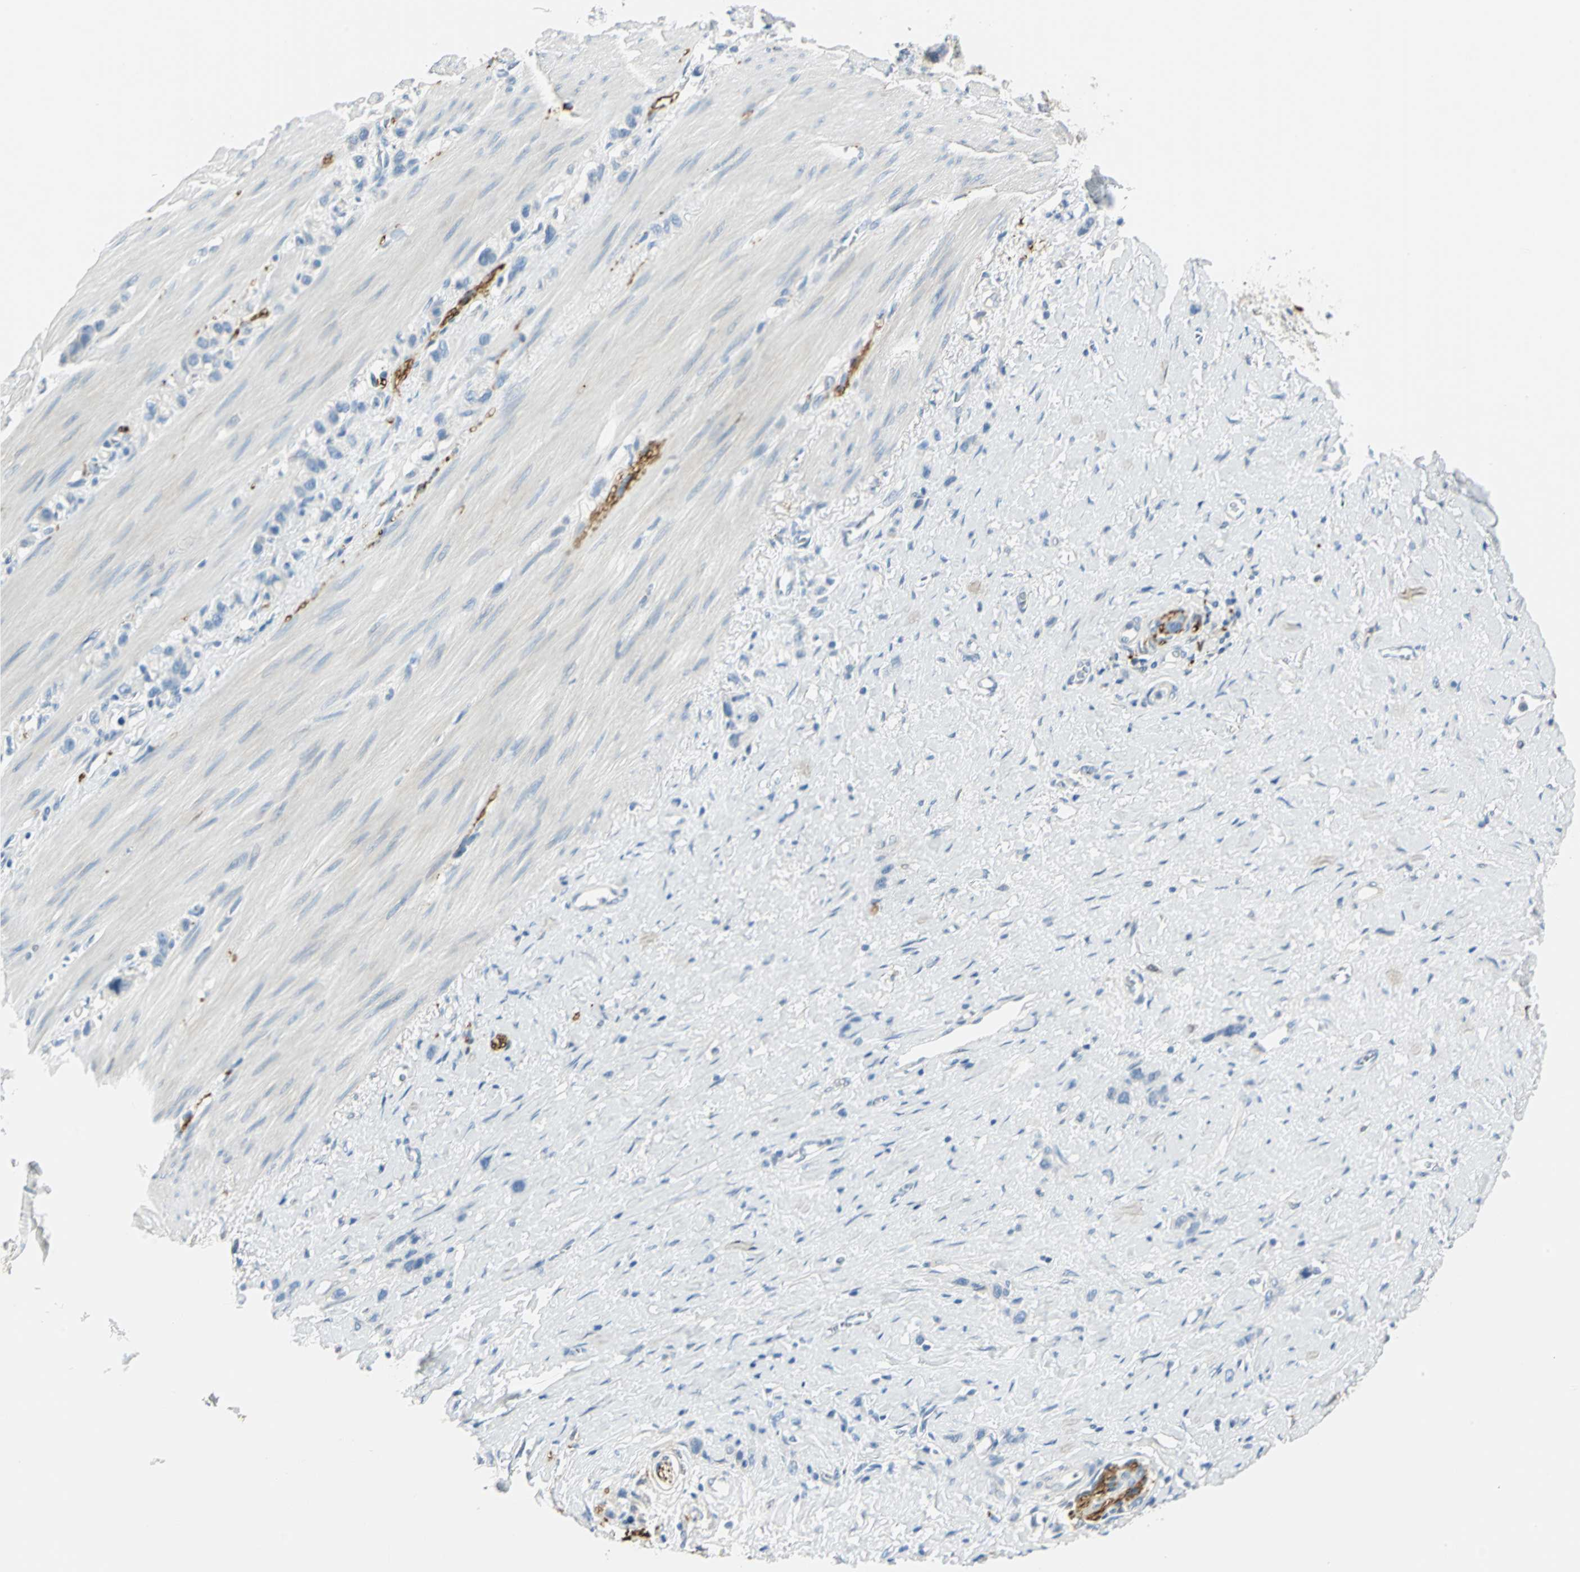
{"staining": {"intensity": "negative", "quantity": "none", "location": "none"}, "tissue": "stomach cancer", "cell_type": "Tumor cells", "image_type": "cancer", "snomed": [{"axis": "morphology", "description": "Normal tissue, NOS"}, {"axis": "morphology", "description": "Adenocarcinoma, NOS"}, {"axis": "morphology", "description": "Adenocarcinoma, High grade"}, {"axis": "topography", "description": "Stomach, upper"}, {"axis": "topography", "description": "Stomach"}], "caption": "Immunohistochemistry (IHC) histopathology image of human stomach high-grade adenocarcinoma stained for a protein (brown), which reveals no expression in tumor cells.", "gene": "UCHL1", "patient": {"sex": "female", "age": 65}}